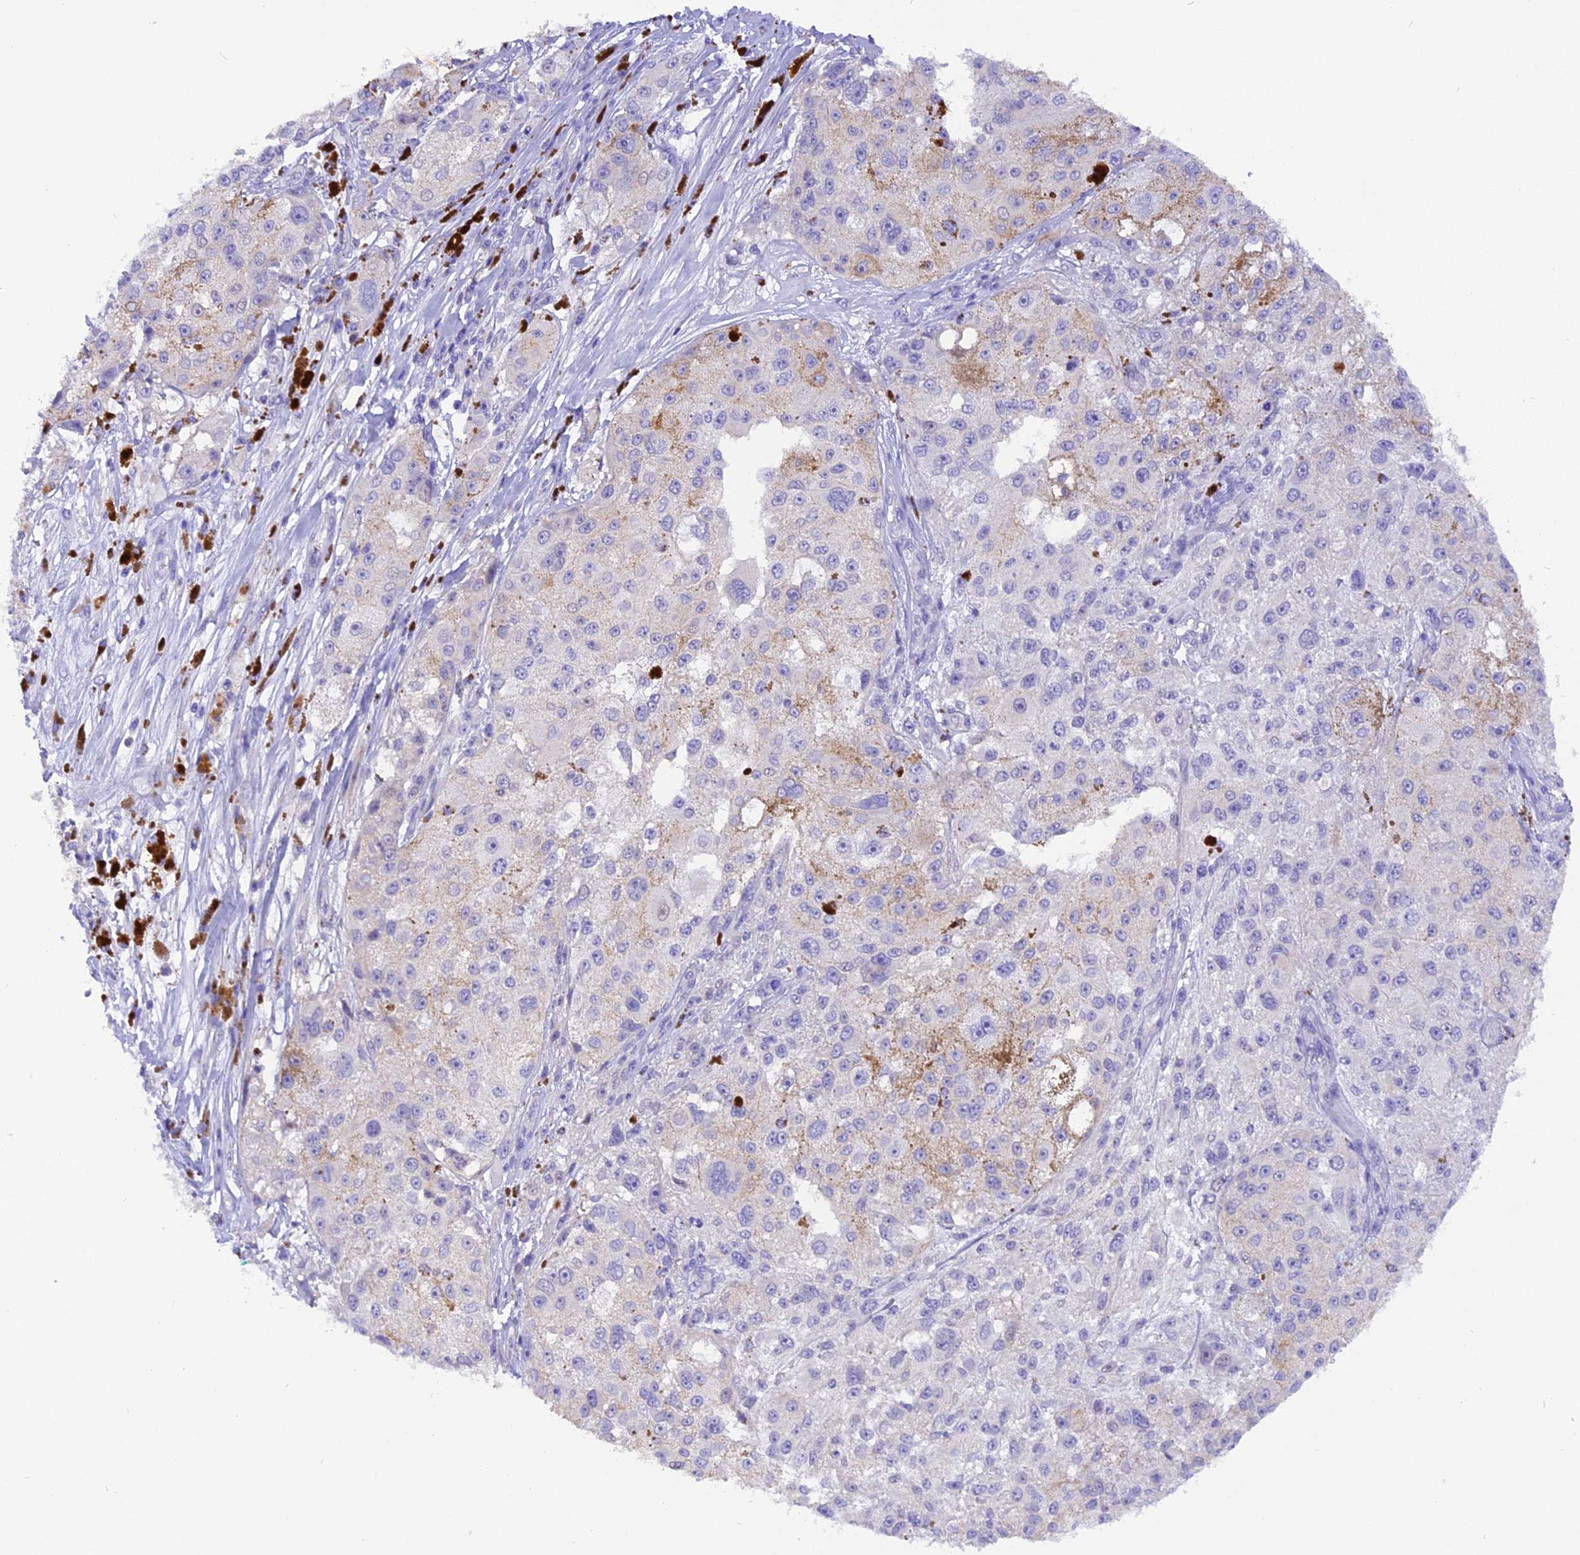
{"staining": {"intensity": "negative", "quantity": "none", "location": "none"}, "tissue": "melanoma", "cell_type": "Tumor cells", "image_type": "cancer", "snomed": [{"axis": "morphology", "description": "Necrosis, NOS"}, {"axis": "morphology", "description": "Malignant melanoma, NOS"}, {"axis": "topography", "description": "Skin"}], "caption": "There is no significant expression in tumor cells of malignant melanoma.", "gene": "COL6A5", "patient": {"sex": "female", "age": 87}}